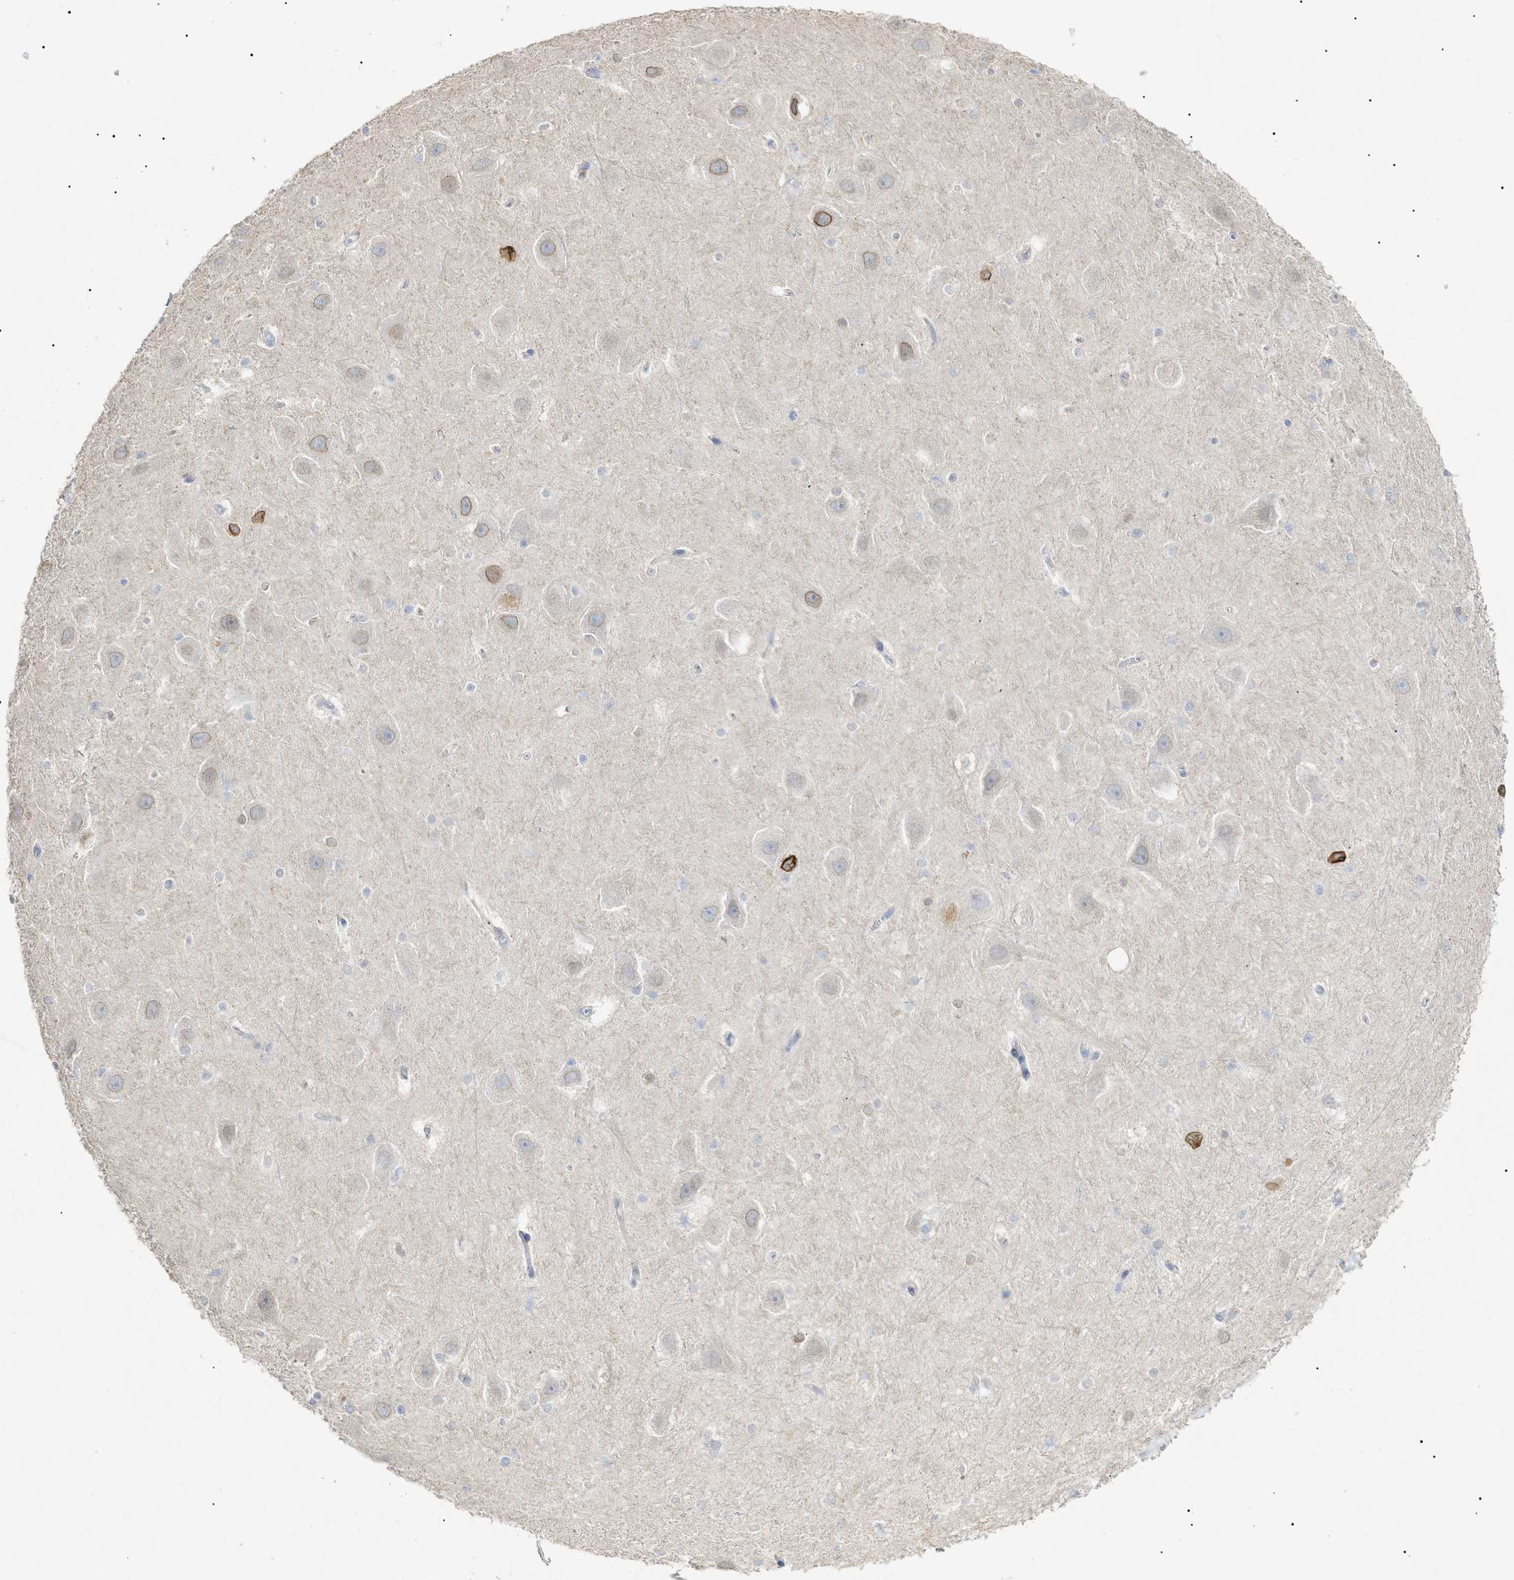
{"staining": {"intensity": "negative", "quantity": "none", "location": "none"}, "tissue": "hippocampus", "cell_type": "Glial cells", "image_type": "normal", "snomed": [{"axis": "morphology", "description": "Normal tissue, NOS"}, {"axis": "topography", "description": "Hippocampus"}], "caption": "This is an immunohistochemistry image of normal hippocampus. There is no staining in glial cells.", "gene": "SLC25A31", "patient": {"sex": "female", "age": 19}}